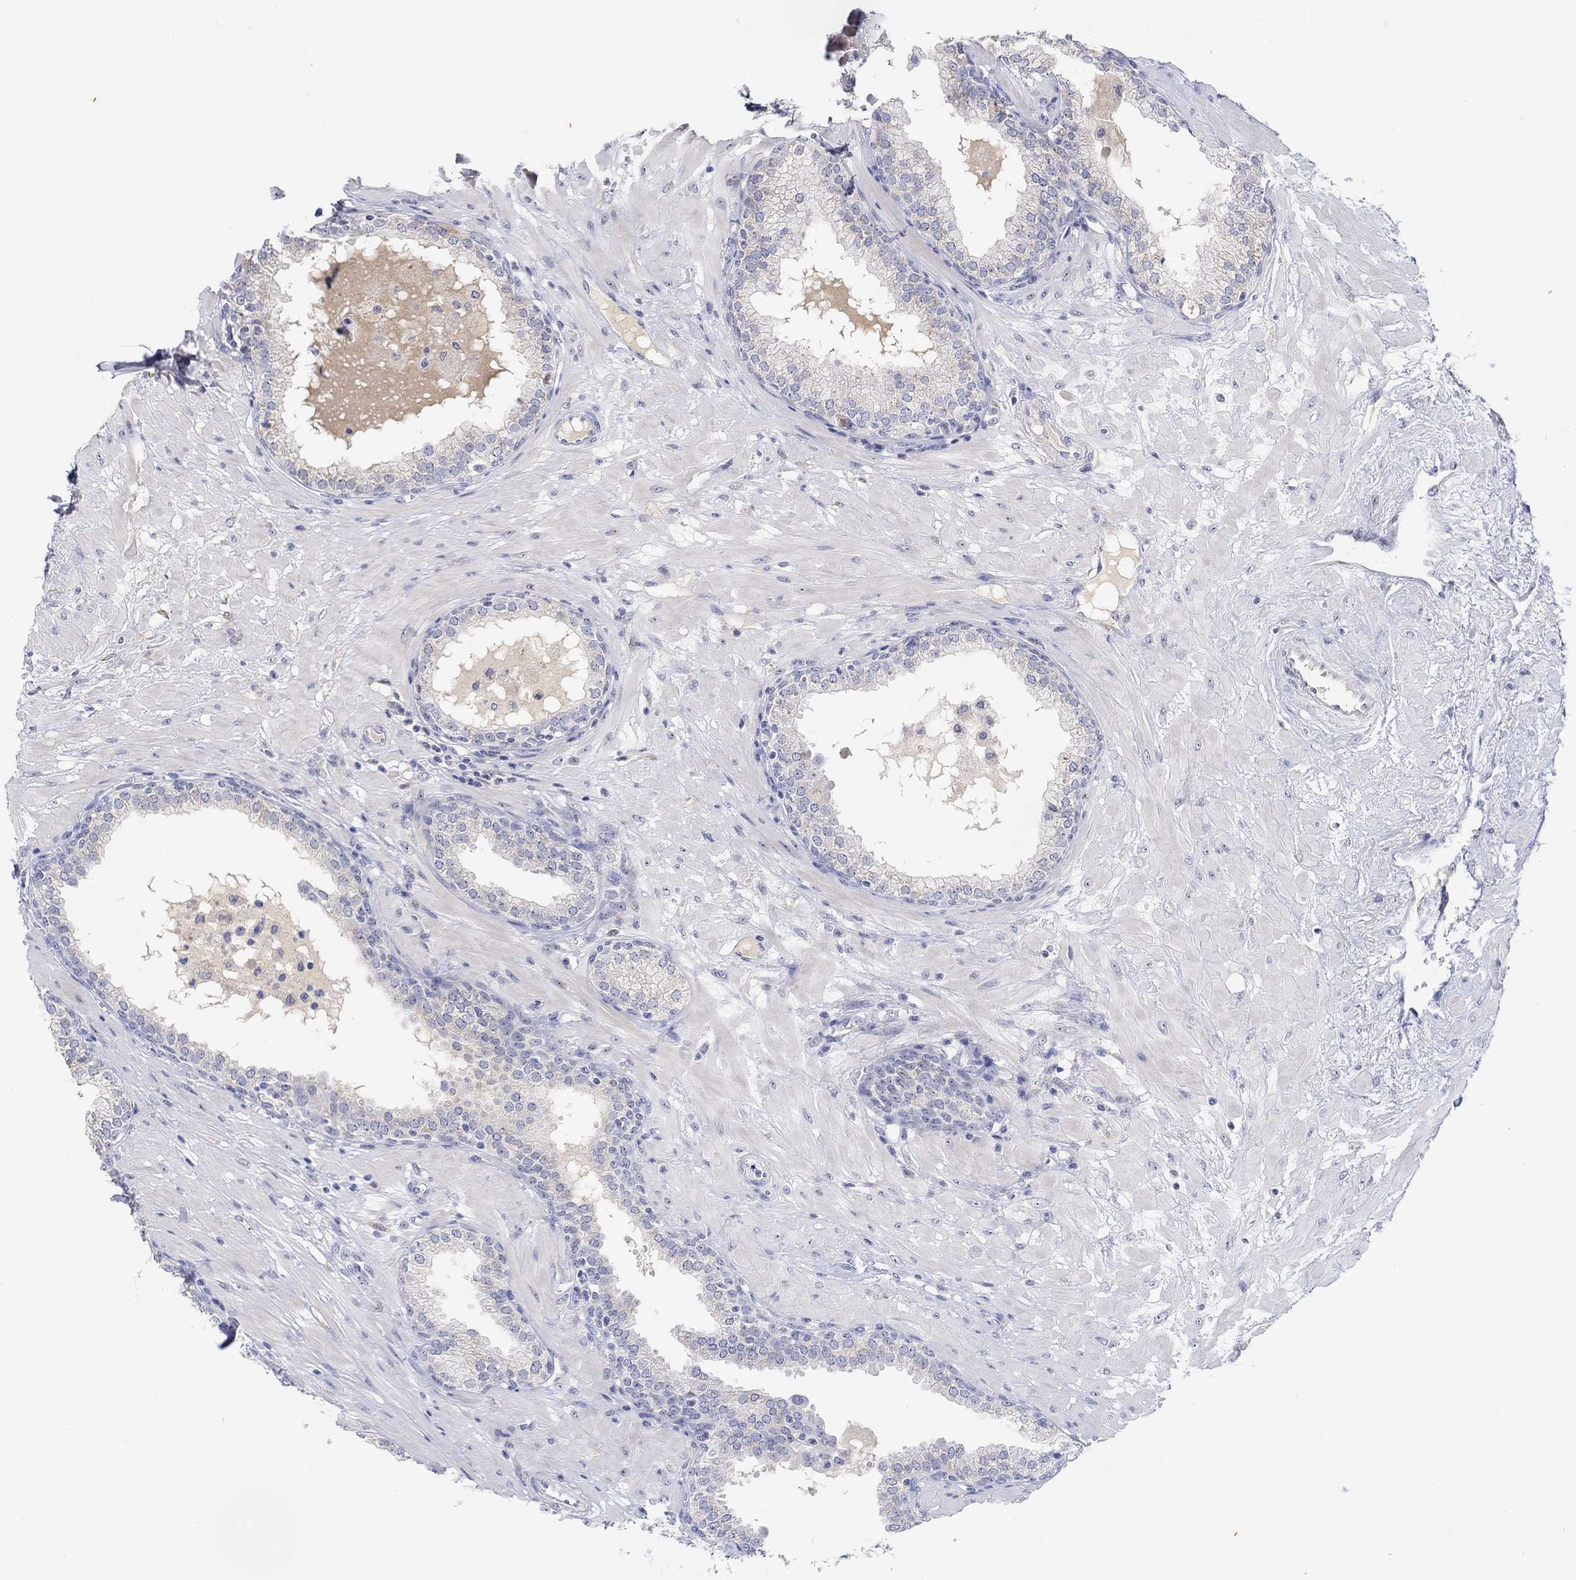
{"staining": {"intensity": "negative", "quantity": "none", "location": "none"}, "tissue": "prostate", "cell_type": "Glandular cells", "image_type": "normal", "snomed": [{"axis": "morphology", "description": "Normal tissue, NOS"}, {"axis": "topography", "description": "Prostate"}], "caption": "Immunohistochemistry image of unremarkable prostate: prostate stained with DAB (3,3'-diaminobenzidine) displays no significant protein expression in glandular cells. Nuclei are stained in blue.", "gene": "FNDC5", "patient": {"sex": "male", "age": 64}}